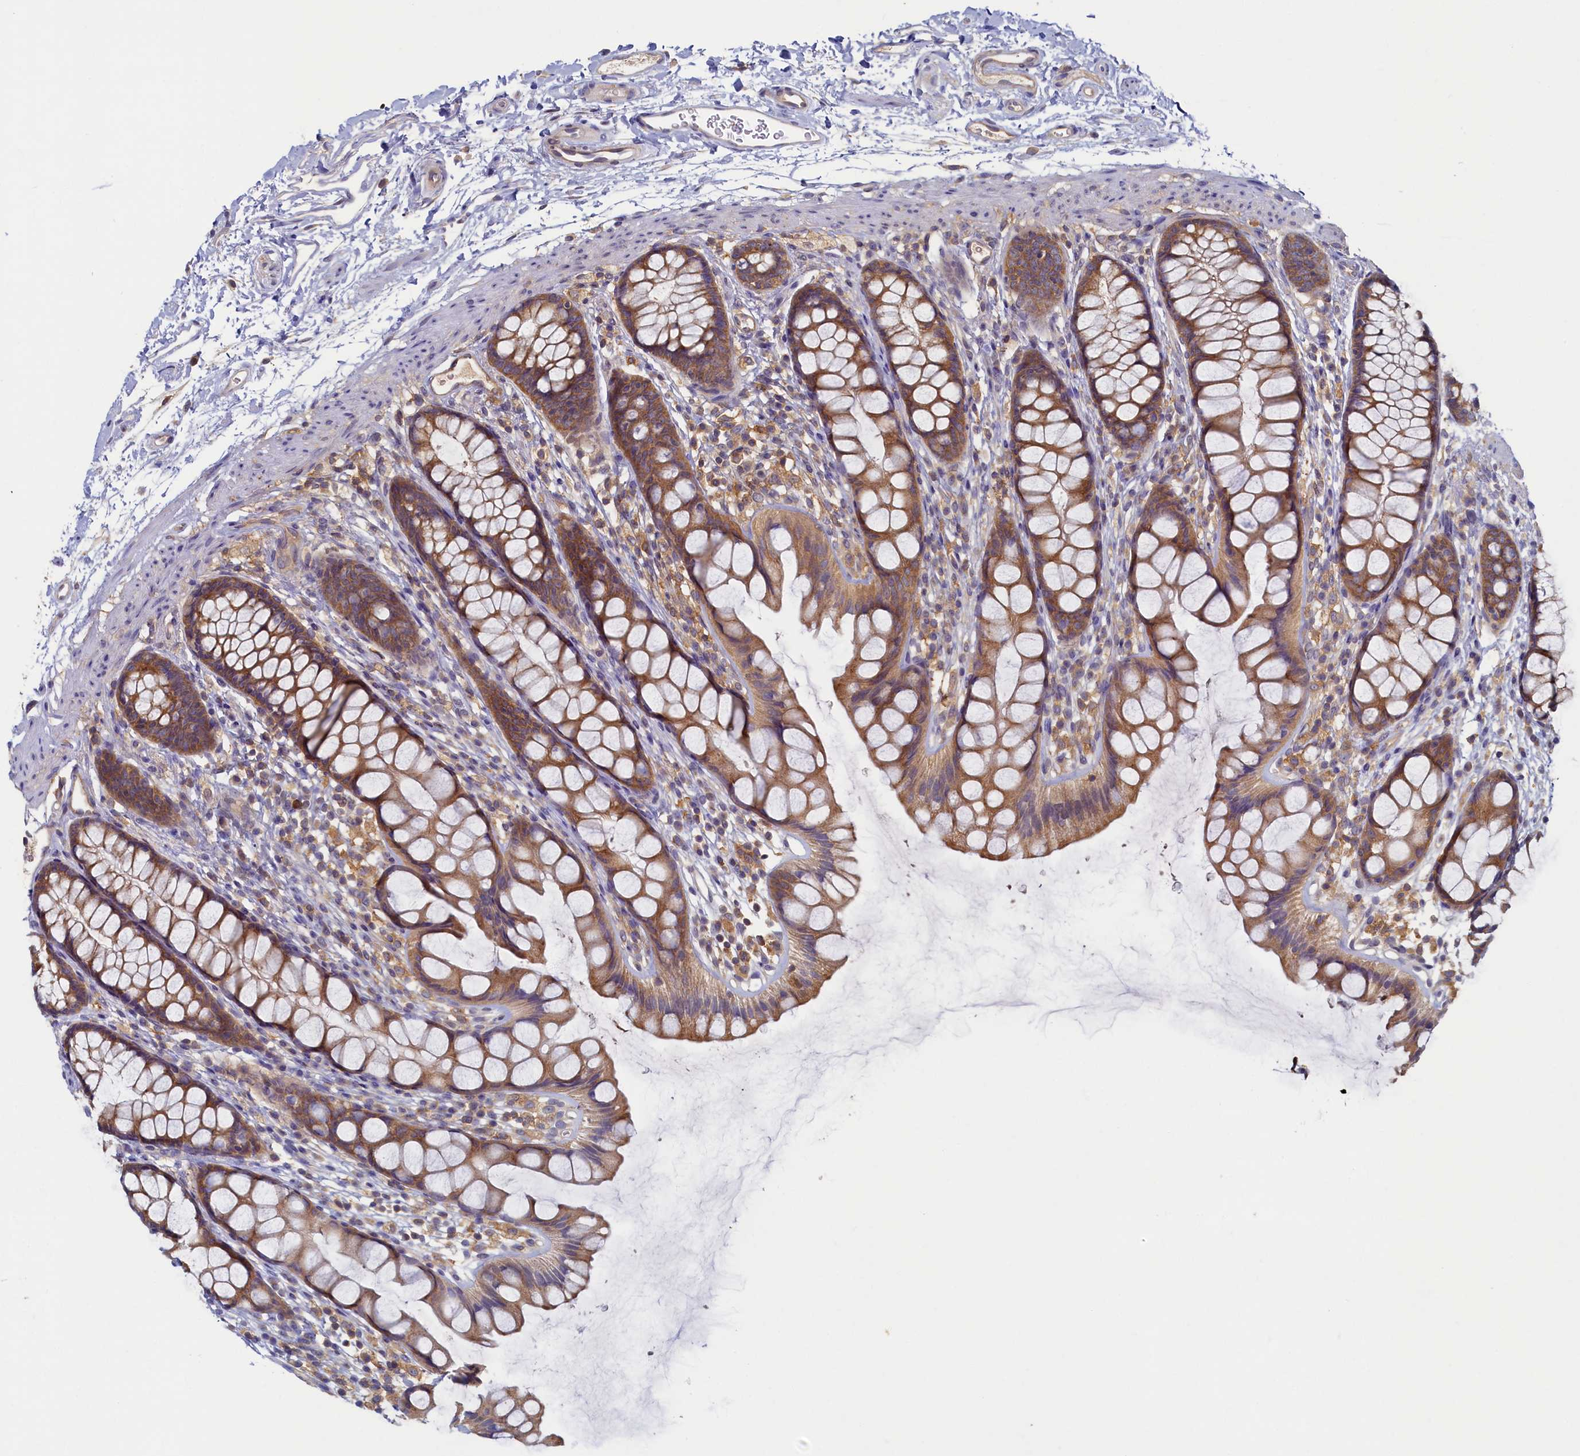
{"staining": {"intensity": "moderate", "quantity": ">75%", "location": "cytoplasmic/membranous"}, "tissue": "rectum", "cell_type": "Glandular cells", "image_type": "normal", "snomed": [{"axis": "morphology", "description": "Normal tissue, NOS"}, {"axis": "topography", "description": "Rectum"}], "caption": "A brown stain shows moderate cytoplasmic/membranous staining of a protein in glandular cells of unremarkable human rectum. (IHC, brightfield microscopy, high magnification).", "gene": "TIMM8B", "patient": {"sex": "female", "age": 65}}